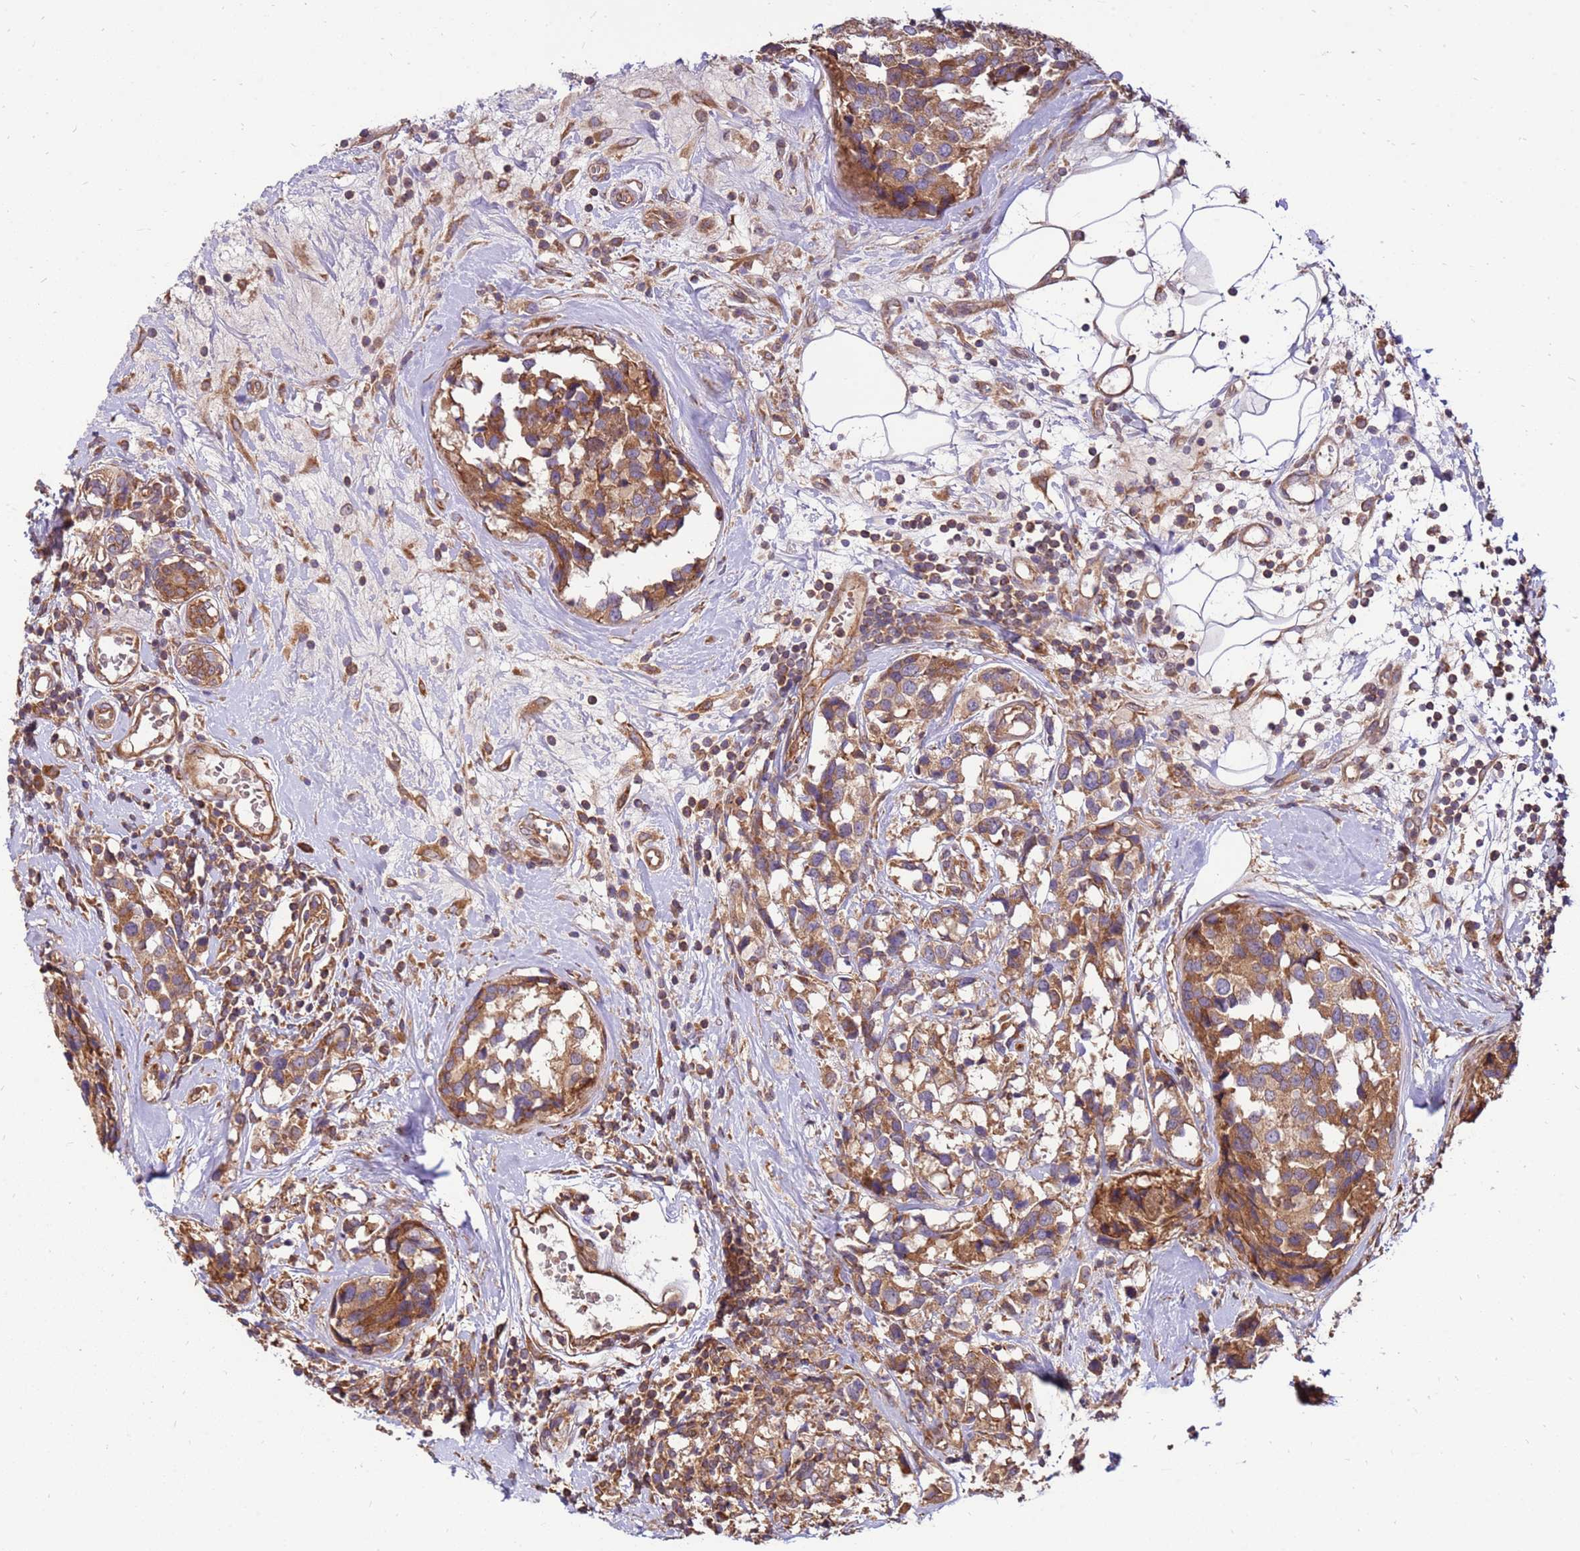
{"staining": {"intensity": "moderate", "quantity": ">75%", "location": "cytoplasmic/membranous"}, "tissue": "breast cancer", "cell_type": "Tumor cells", "image_type": "cancer", "snomed": [{"axis": "morphology", "description": "Lobular carcinoma"}, {"axis": "topography", "description": "Breast"}], "caption": "Immunohistochemical staining of human breast cancer (lobular carcinoma) demonstrates medium levels of moderate cytoplasmic/membranous protein positivity in approximately >75% of tumor cells.", "gene": "SLC44A5", "patient": {"sex": "female", "age": 59}}